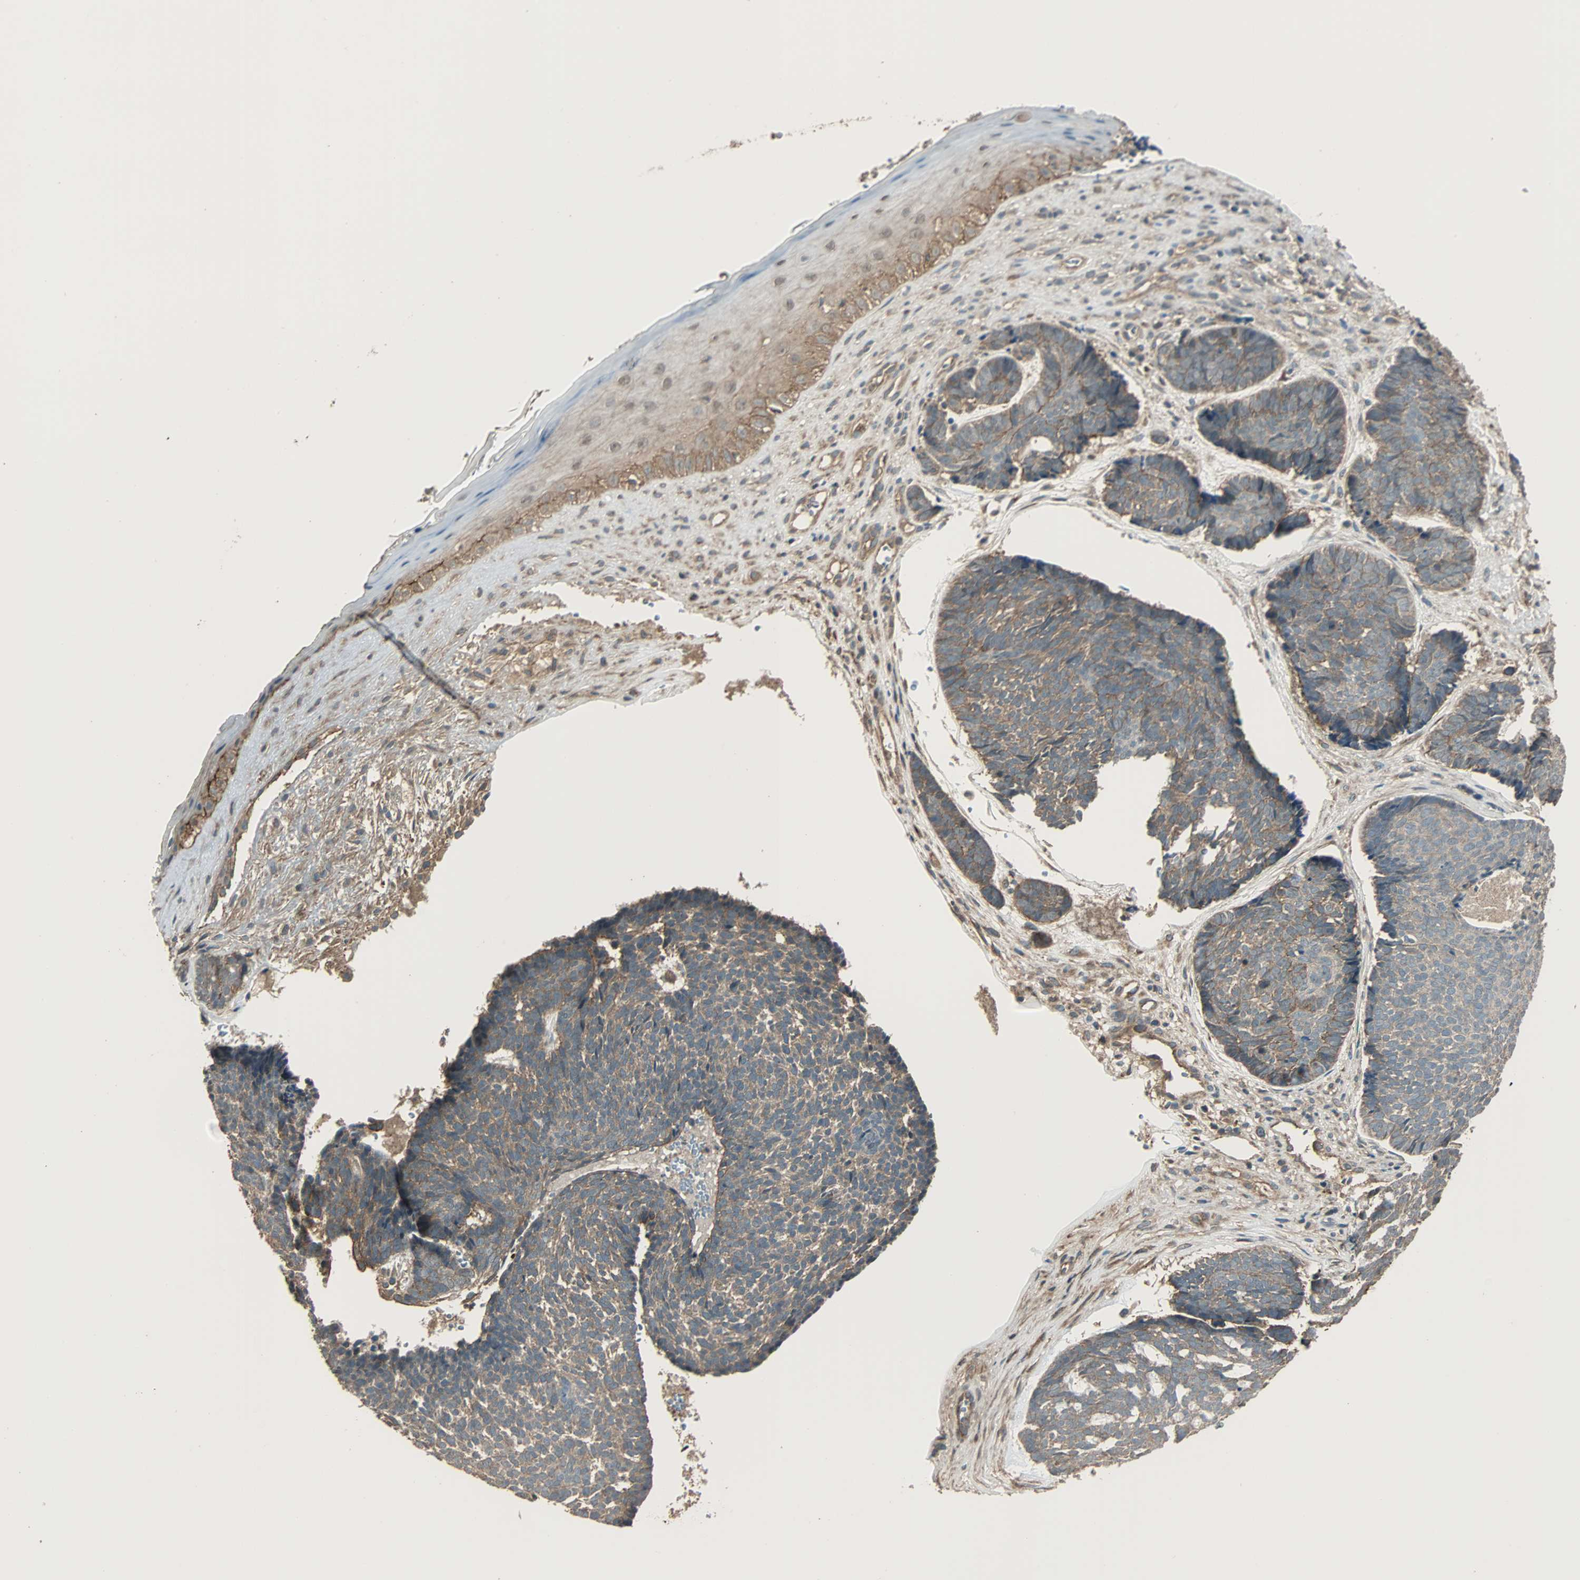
{"staining": {"intensity": "moderate", "quantity": ">75%", "location": "cytoplasmic/membranous"}, "tissue": "skin cancer", "cell_type": "Tumor cells", "image_type": "cancer", "snomed": [{"axis": "morphology", "description": "Basal cell carcinoma"}, {"axis": "topography", "description": "Skin"}], "caption": "Immunohistochemistry image of basal cell carcinoma (skin) stained for a protein (brown), which shows medium levels of moderate cytoplasmic/membranous positivity in approximately >75% of tumor cells.", "gene": "MAP3K21", "patient": {"sex": "male", "age": 84}}